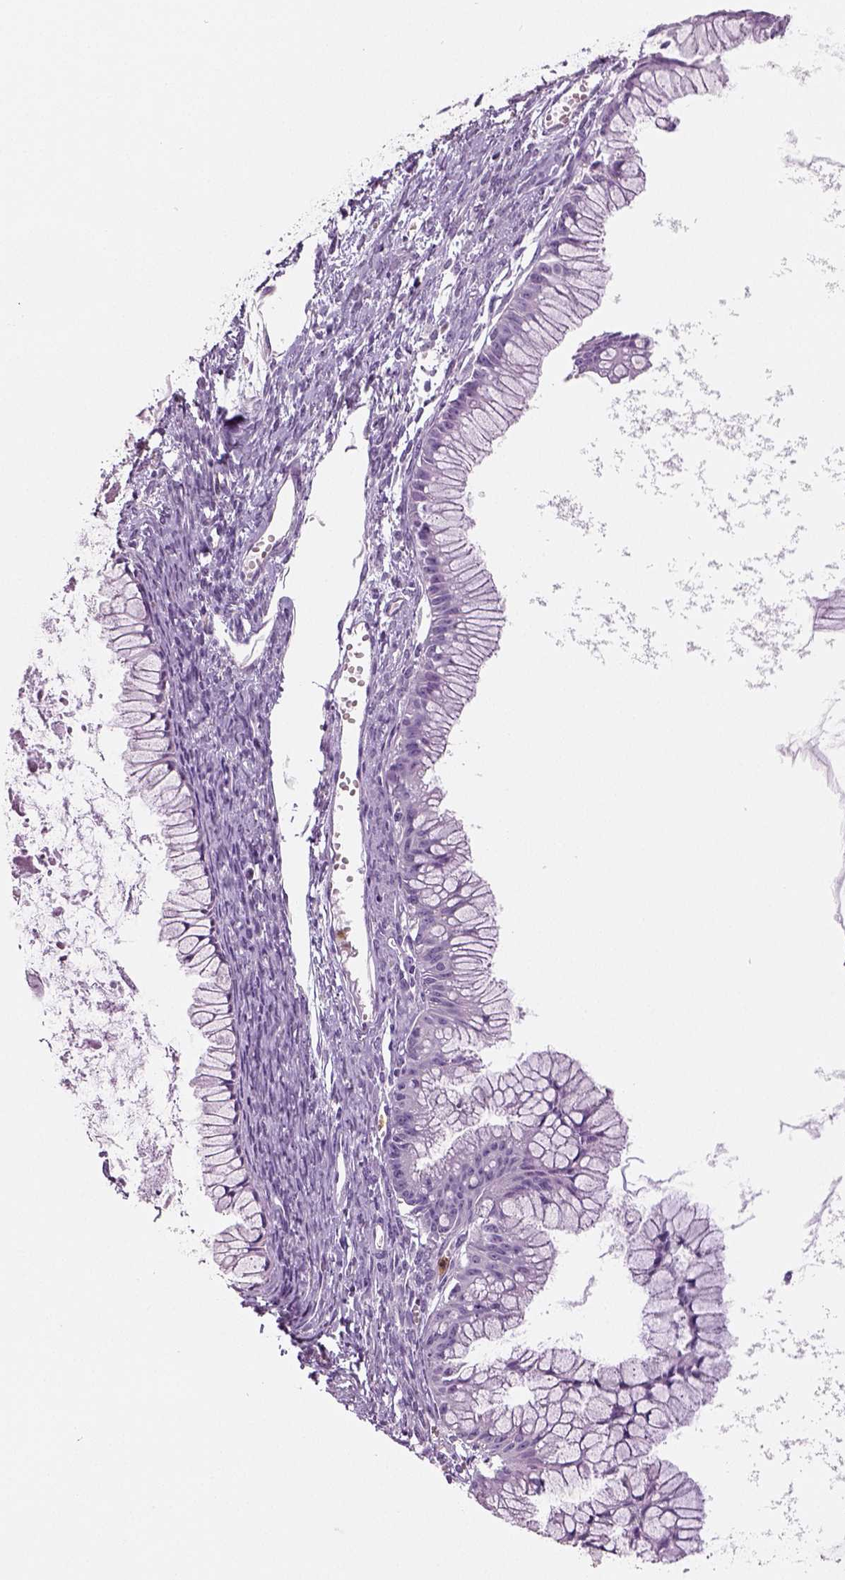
{"staining": {"intensity": "negative", "quantity": "none", "location": "none"}, "tissue": "ovarian cancer", "cell_type": "Tumor cells", "image_type": "cancer", "snomed": [{"axis": "morphology", "description": "Cystadenocarcinoma, mucinous, NOS"}, {"axis": "topography", "description": "Ovary"}], "caption": "An IHC image of ovarian mucinous cystadenocarcinoma is shown. There is no staining in tumor cells of ovarian mucinous cystadenocarcinoma.", "gene": "NECAB2", "patient": {"sex": "female", "age": 41}}